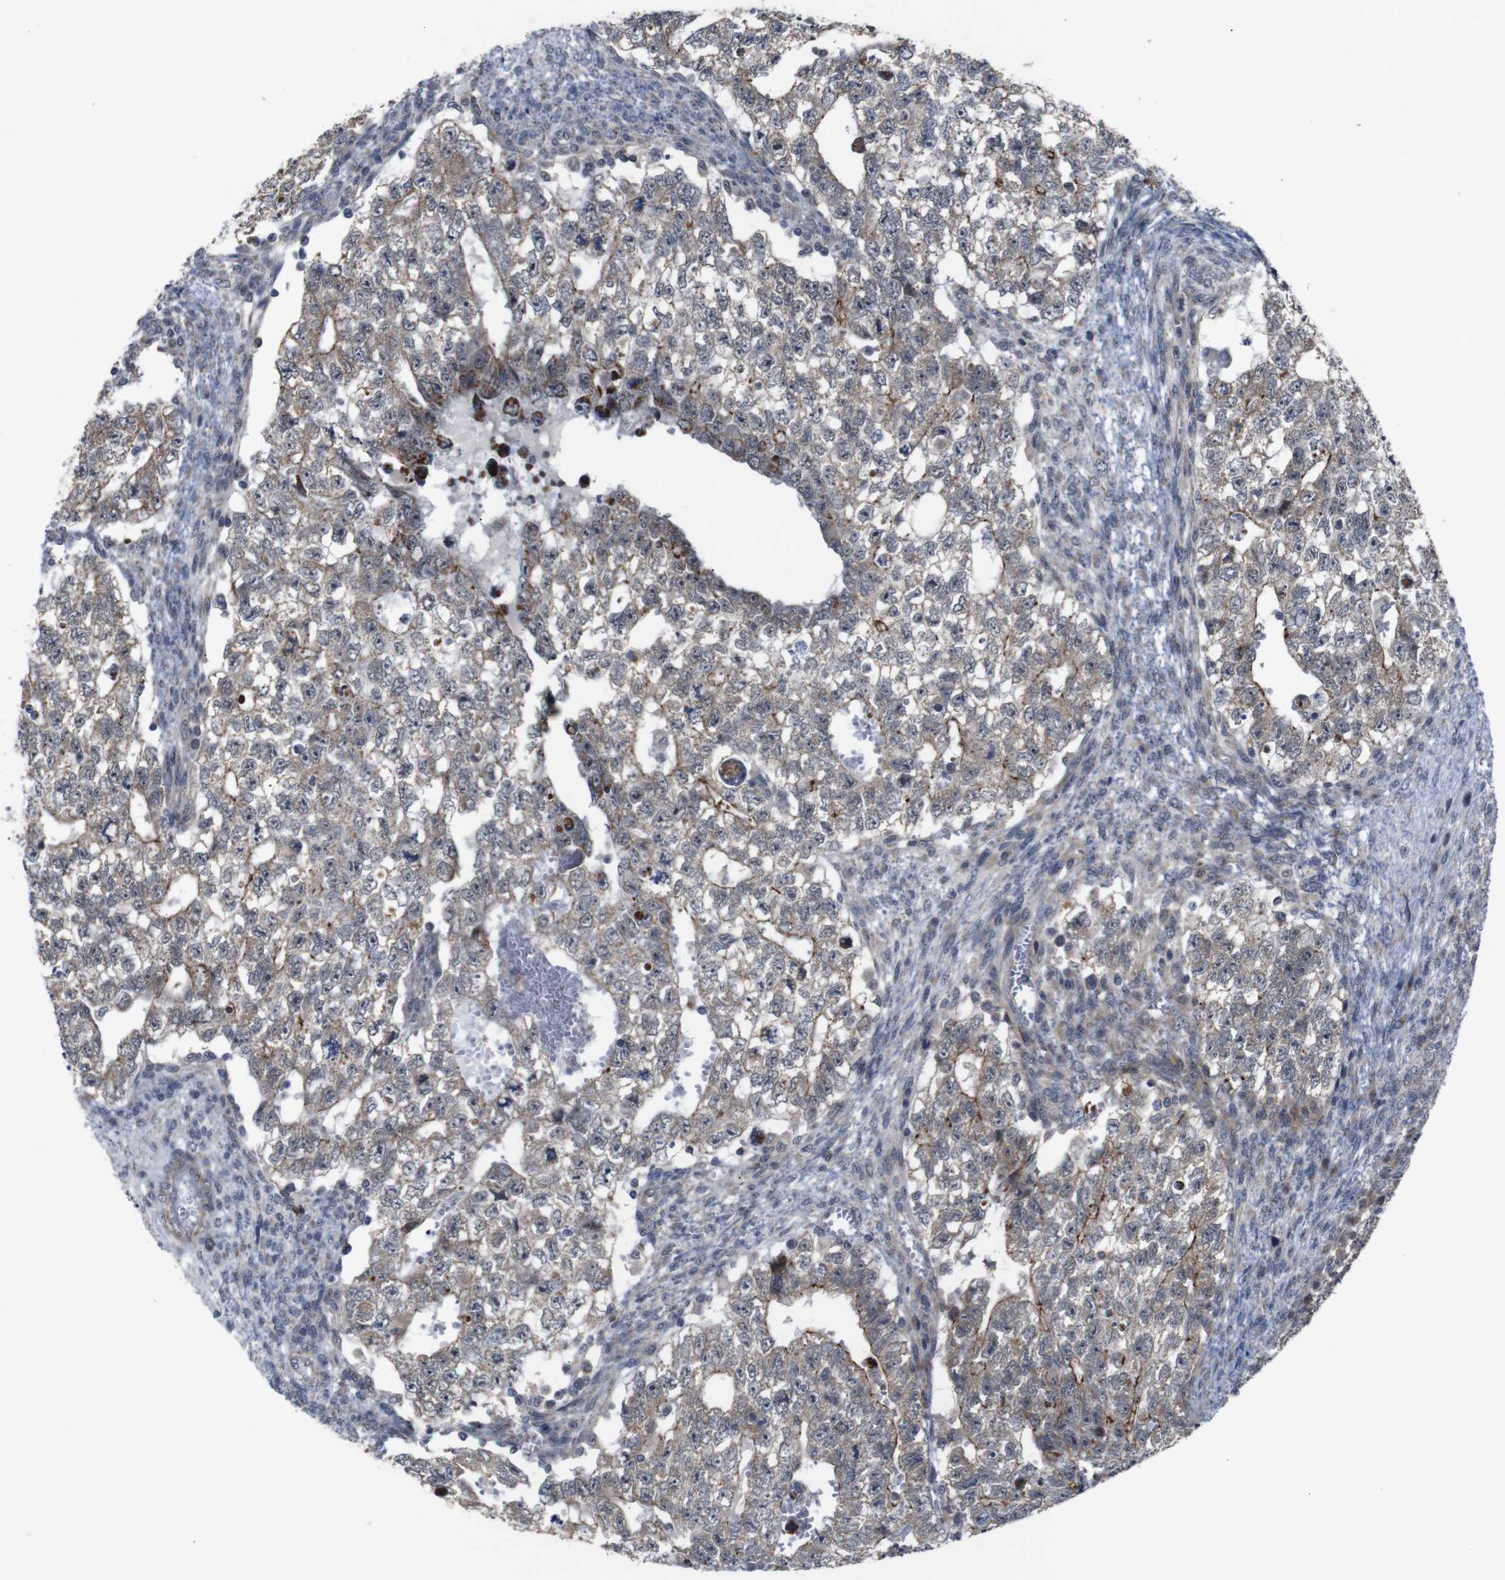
{"staining": {"intensity": "weak", "quantity": "25%-75%", "location": "cytoplasmic/membranous"}, "tissue": "testis cancer", "cell_type": "Tumor cells", "image_type": "cancer", "snomed": [{"axis": "morphology", "description": "Seminoma, NOS"}, {"axis": "morphology", "description": "Carcinoma, Embryonal, NOS"}, {"axis": "topography", "description": "Testis"}], "caption": "Approximately 25%-75% of tumor cells in human seminoma (testis) exhibit weak cytoplasmic/membranous protein positivity as visualized by brown immunohistochemical staining.", "gene": "ATP7B", "patient": {"sex": "male", "age": 38}}